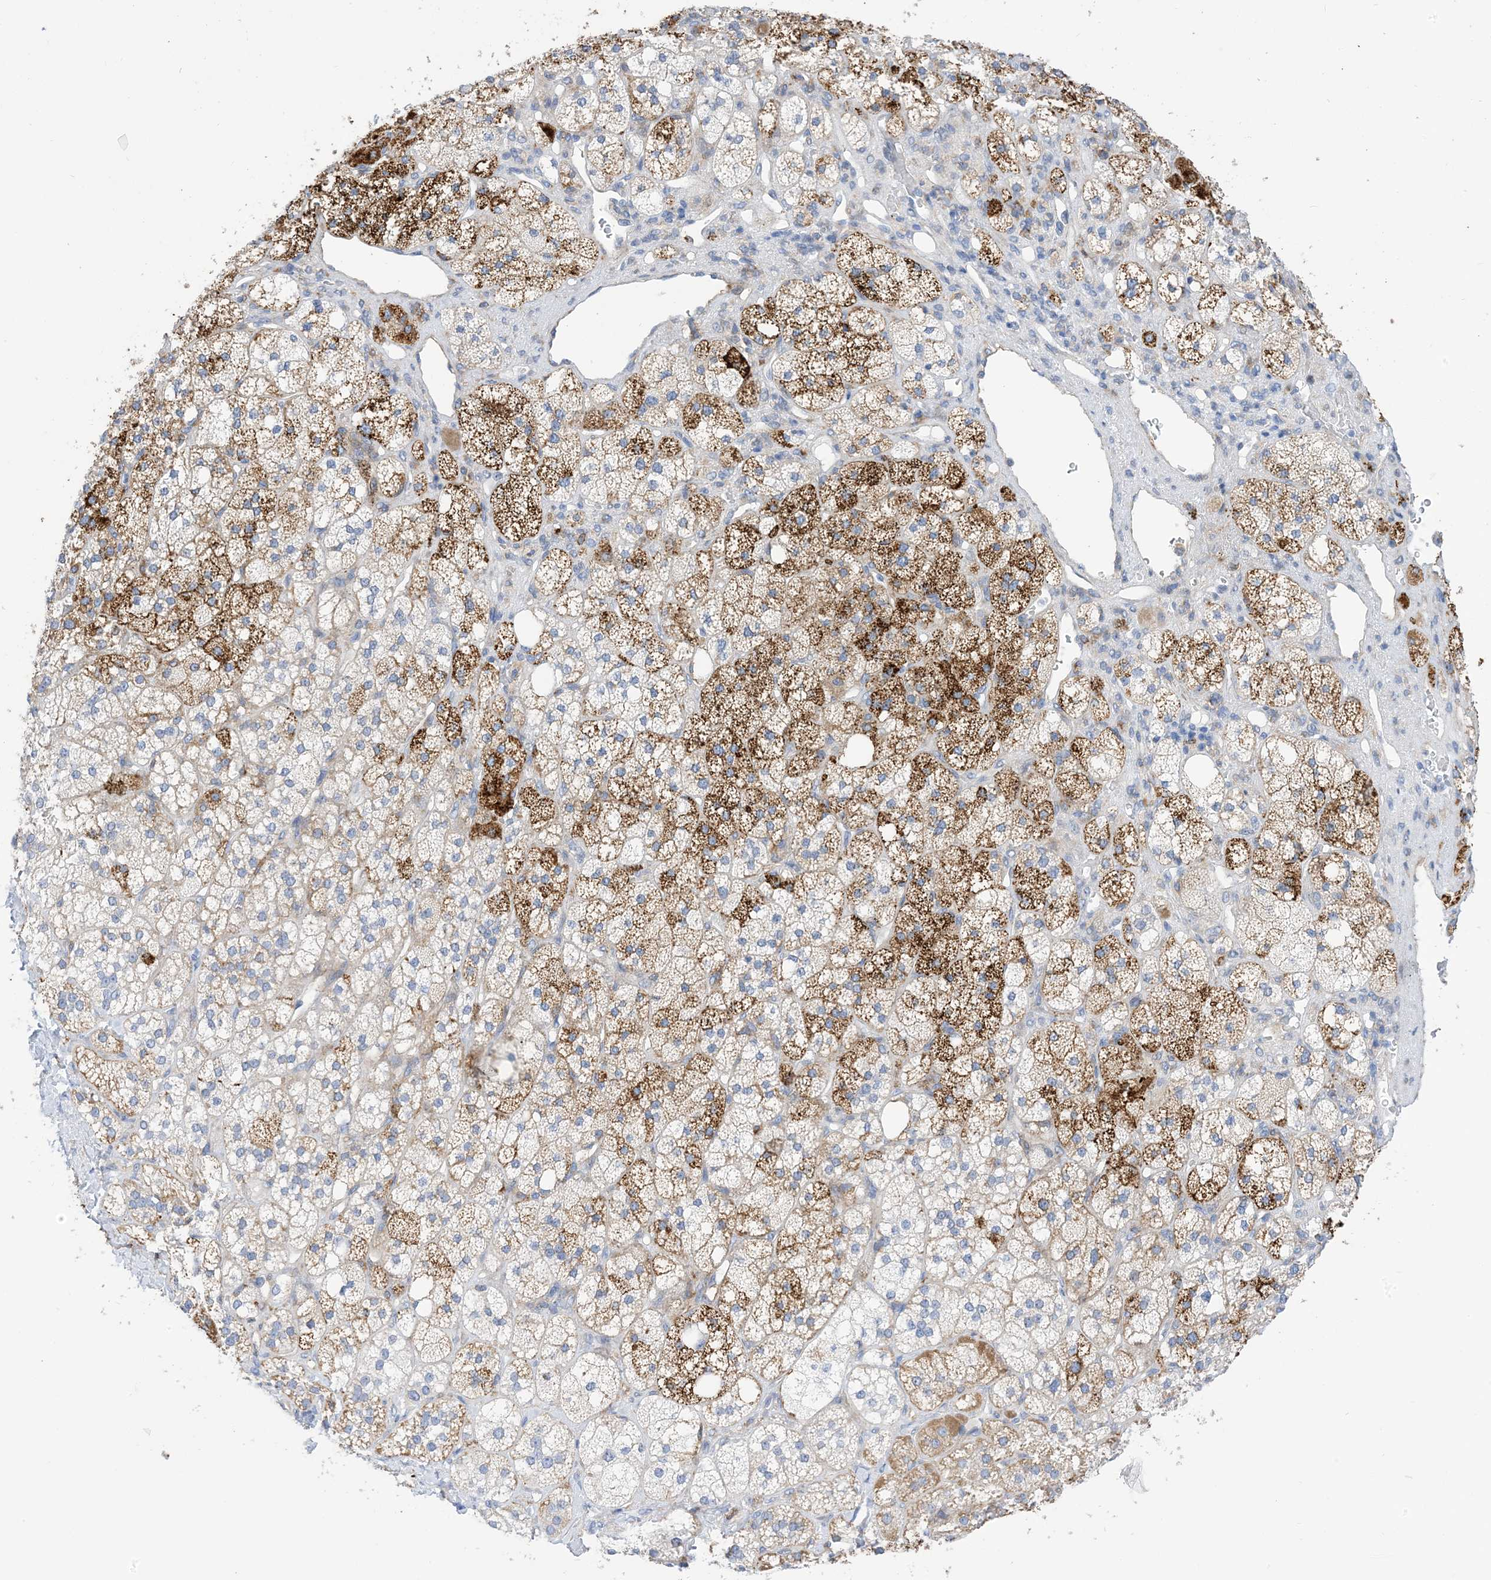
{"staining": {"intensity": "moderate", "quantity": "25%-75%", "location": "cytoplasmic/membranous"}, "tissue": "adrenal gland", "cell_type": "Glandular cells", "image_type": "normal", "snomed": [{"axis": "morphology", "description": "Normal tissue, NOS"}, {"axis": "topography", "description": "Adrenal gland"}], "caption": "Immunohistochemical staining of unremarkable human adrenal gland shows 25%-75% levels of moderate cytoplasmic/membranous protein positivity in approximately 25%-75% of glandular cells.", "gene": "DPH3", "patient": {"sex": "male", "age": 61}}